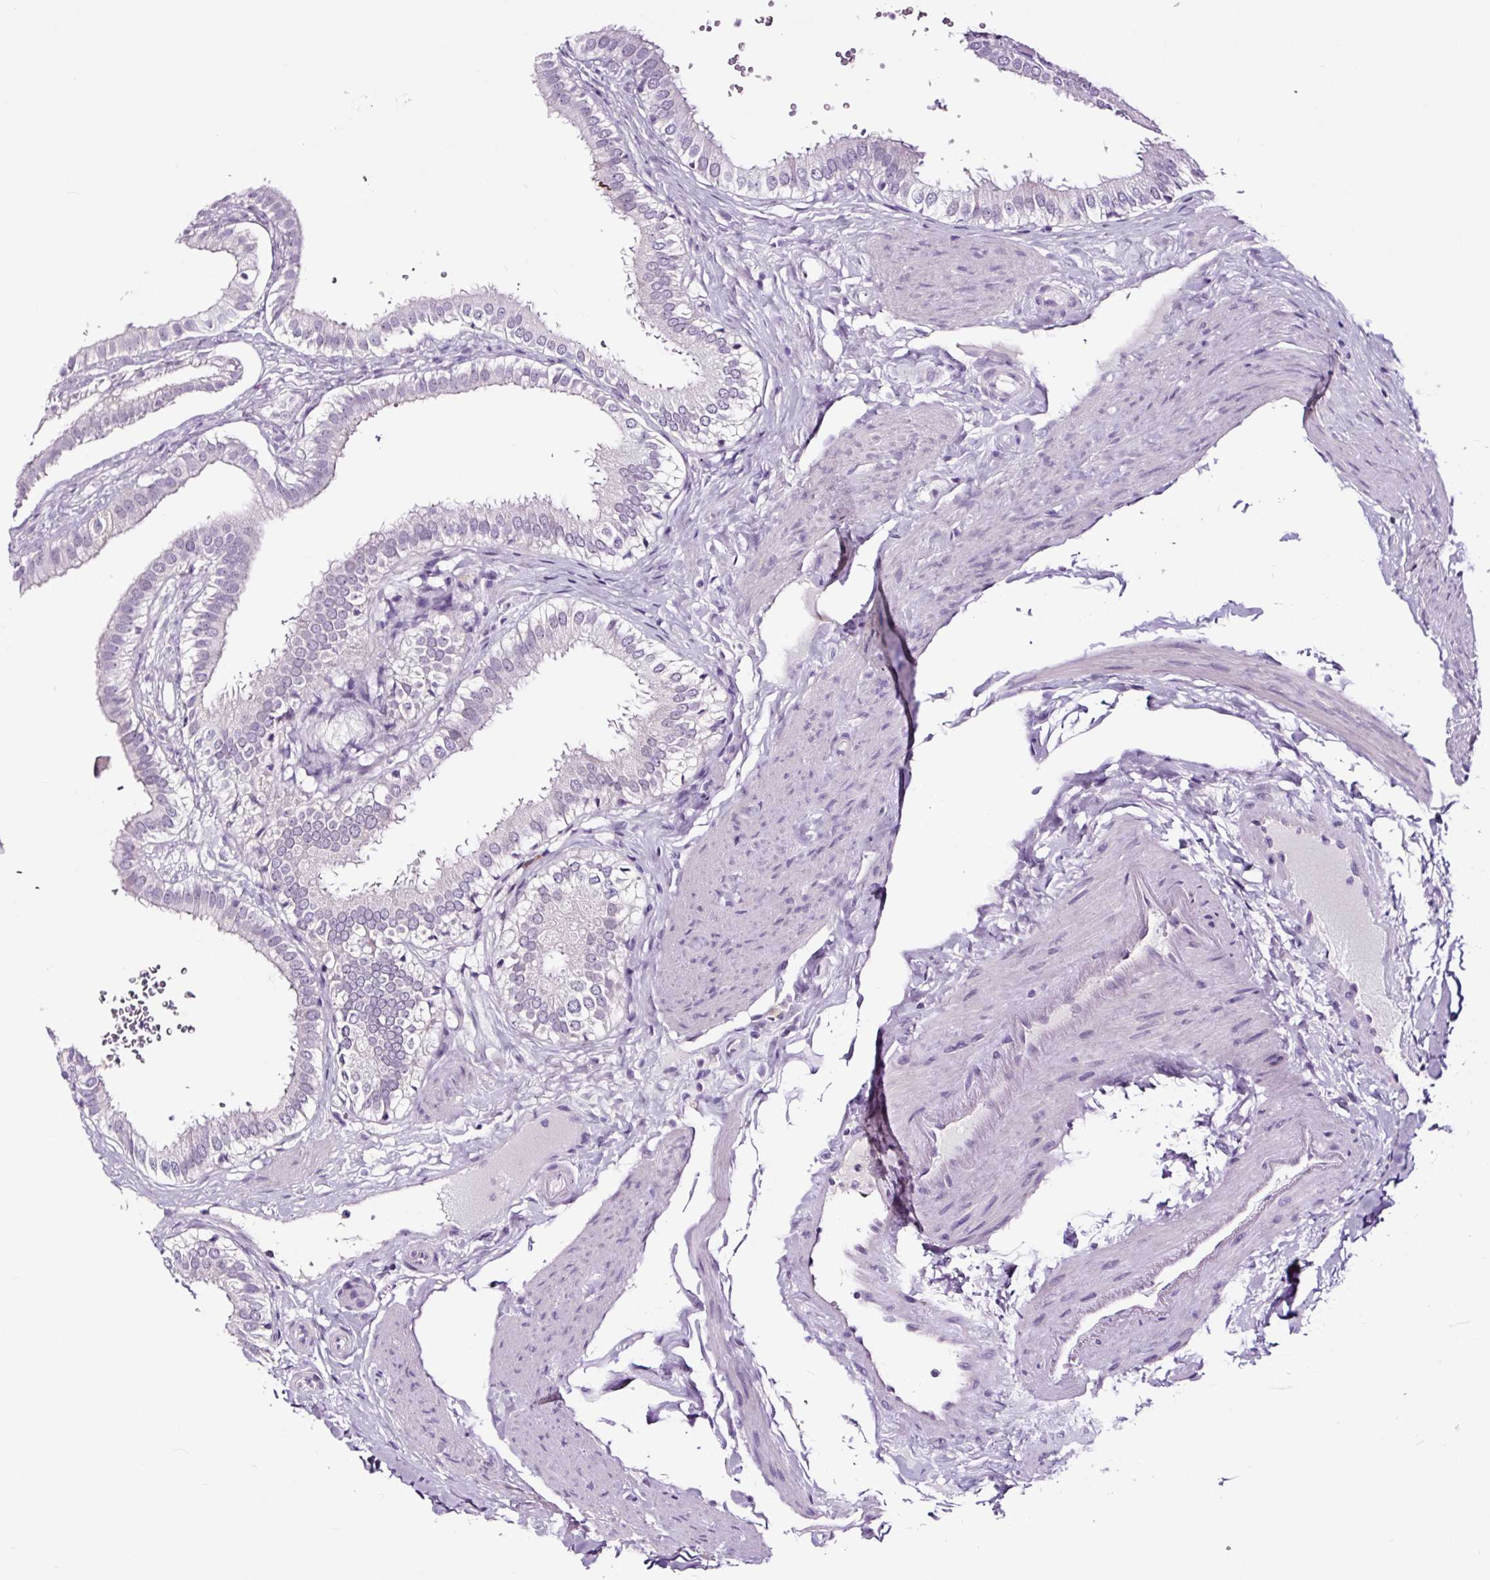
{"staining": {"intensity": "negative", "quantity": "none", "location": "none"}, "tissue": "gallbladder", "cell_type": "Glandular cells", "image_type": "normal", "snomed": [{"axis": "morphology", "description": "Normal tissue, NOS"}, {"axis": "topography", "description": "Gallbladder"}], "caption": "Protein analysis of unremarkable gallbladder shows no significant expression in glandular cells.", "gene": "TAFA3", "patient": {"sex": "female", "age": 61}}